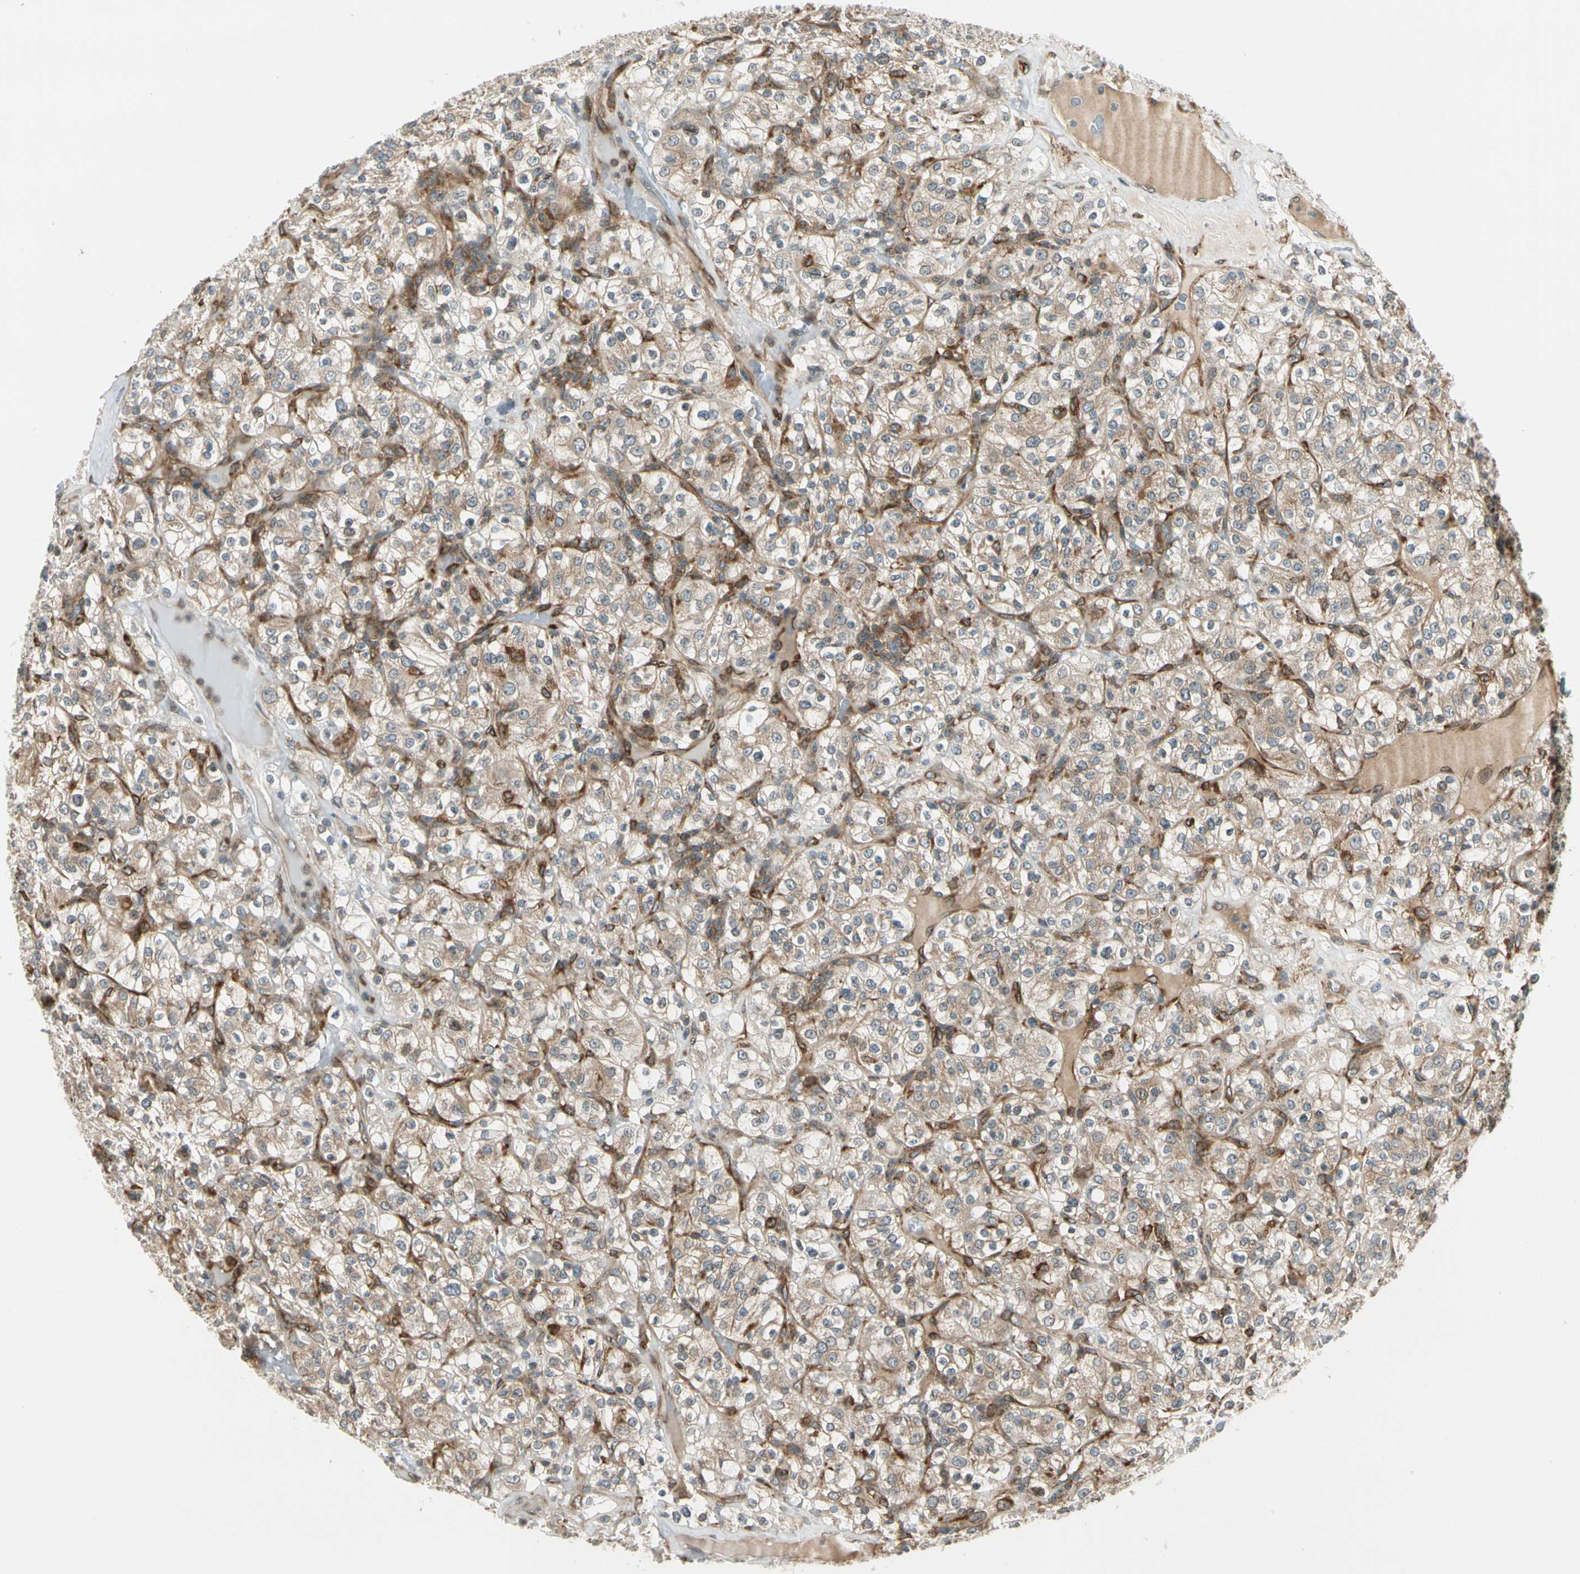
{"staining": {"intensity": "weak", "quantity": ">75%", "location": "cytoplasmic/membranous"}, "tissue": "renal cancer", "cell_type": "Tumor cells", "image_type": "cancer", "snomed": [{"axis": "morphology", "description": "Normal tissue, NOS"}, {"axis": "morphology", "description": "Adenocarcinoma, NOS"}, {"axis": "topography", "description": "Kidney"}], "caption": "Protein staining displays weak cytoplasmic/membranous expression in approximately >75% of tumor cells in renal cancer (adenocarcinoma).", "gene": "TRIO", "patient": {"sex": "female", "age": 72}}